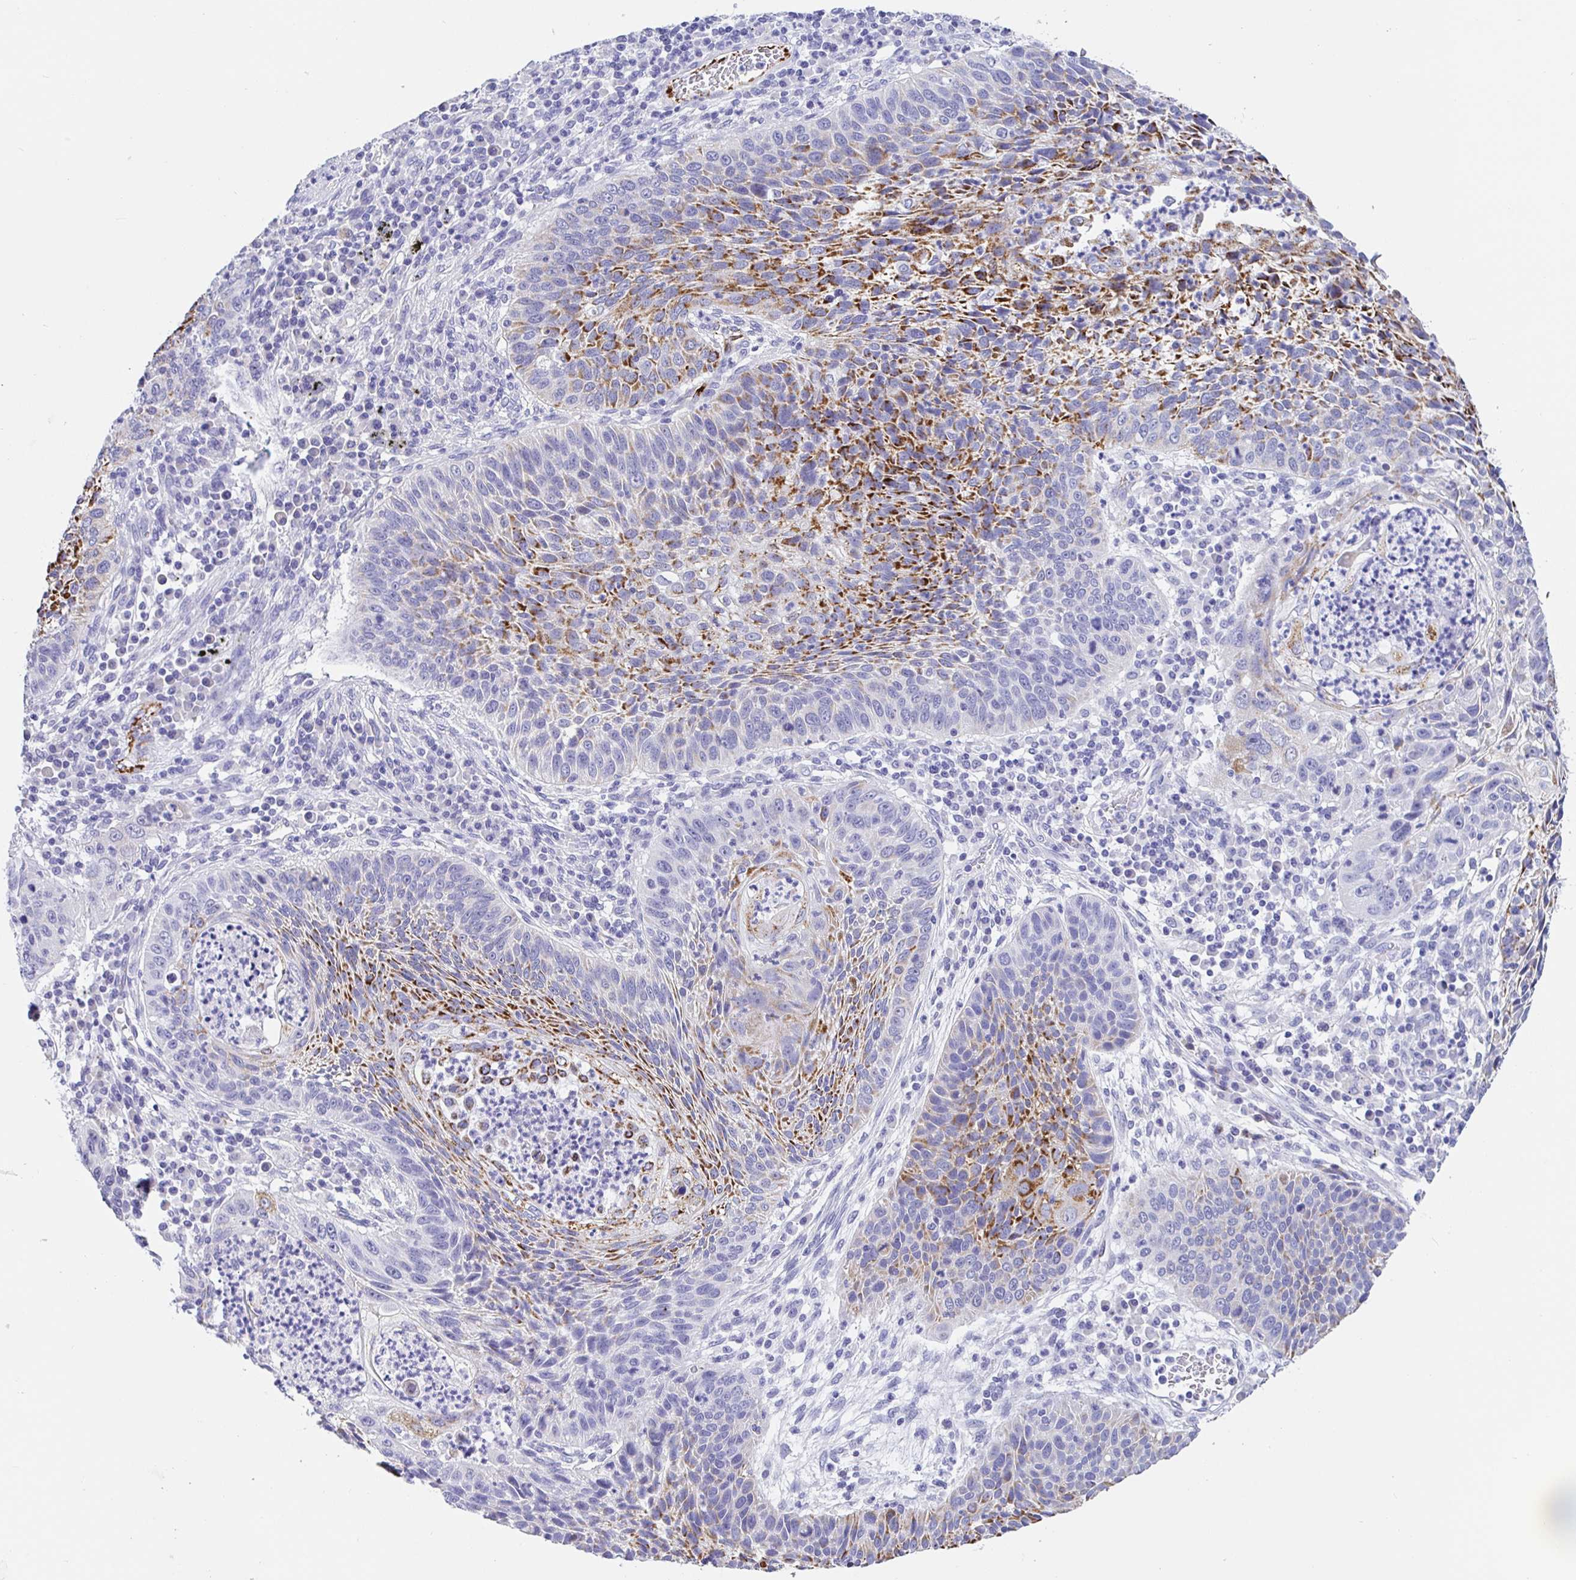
{"staining": {"intensity": "moderate", "quantity": "25%-75%", "location": "cytoplasmic/membranous"}, "tissue": "lung cancer", "cell_type": "Tumor cells", "image_type": "cancer", "snomed": [{"axis": "morphology", "description": "Squamous cell carcinoma, NOS"}, {"axis": "morphology", "description": "Squamous cell carcinoma, metastatic, NOS"}, {"axis": "topography", "description": "Lung"}, {"axis": "topography", "description": "Pleura, NOS"}], "caption": "Immunohistochemistry (IHC) image of lung cancer stained for a protein (brown), which shows medium levels of moderate cytoplasmic/membranous expression in approximately 25%-75% of tumor cells.", "gene": "MAOA", "patient": {"sex": "male", "age": 72}}